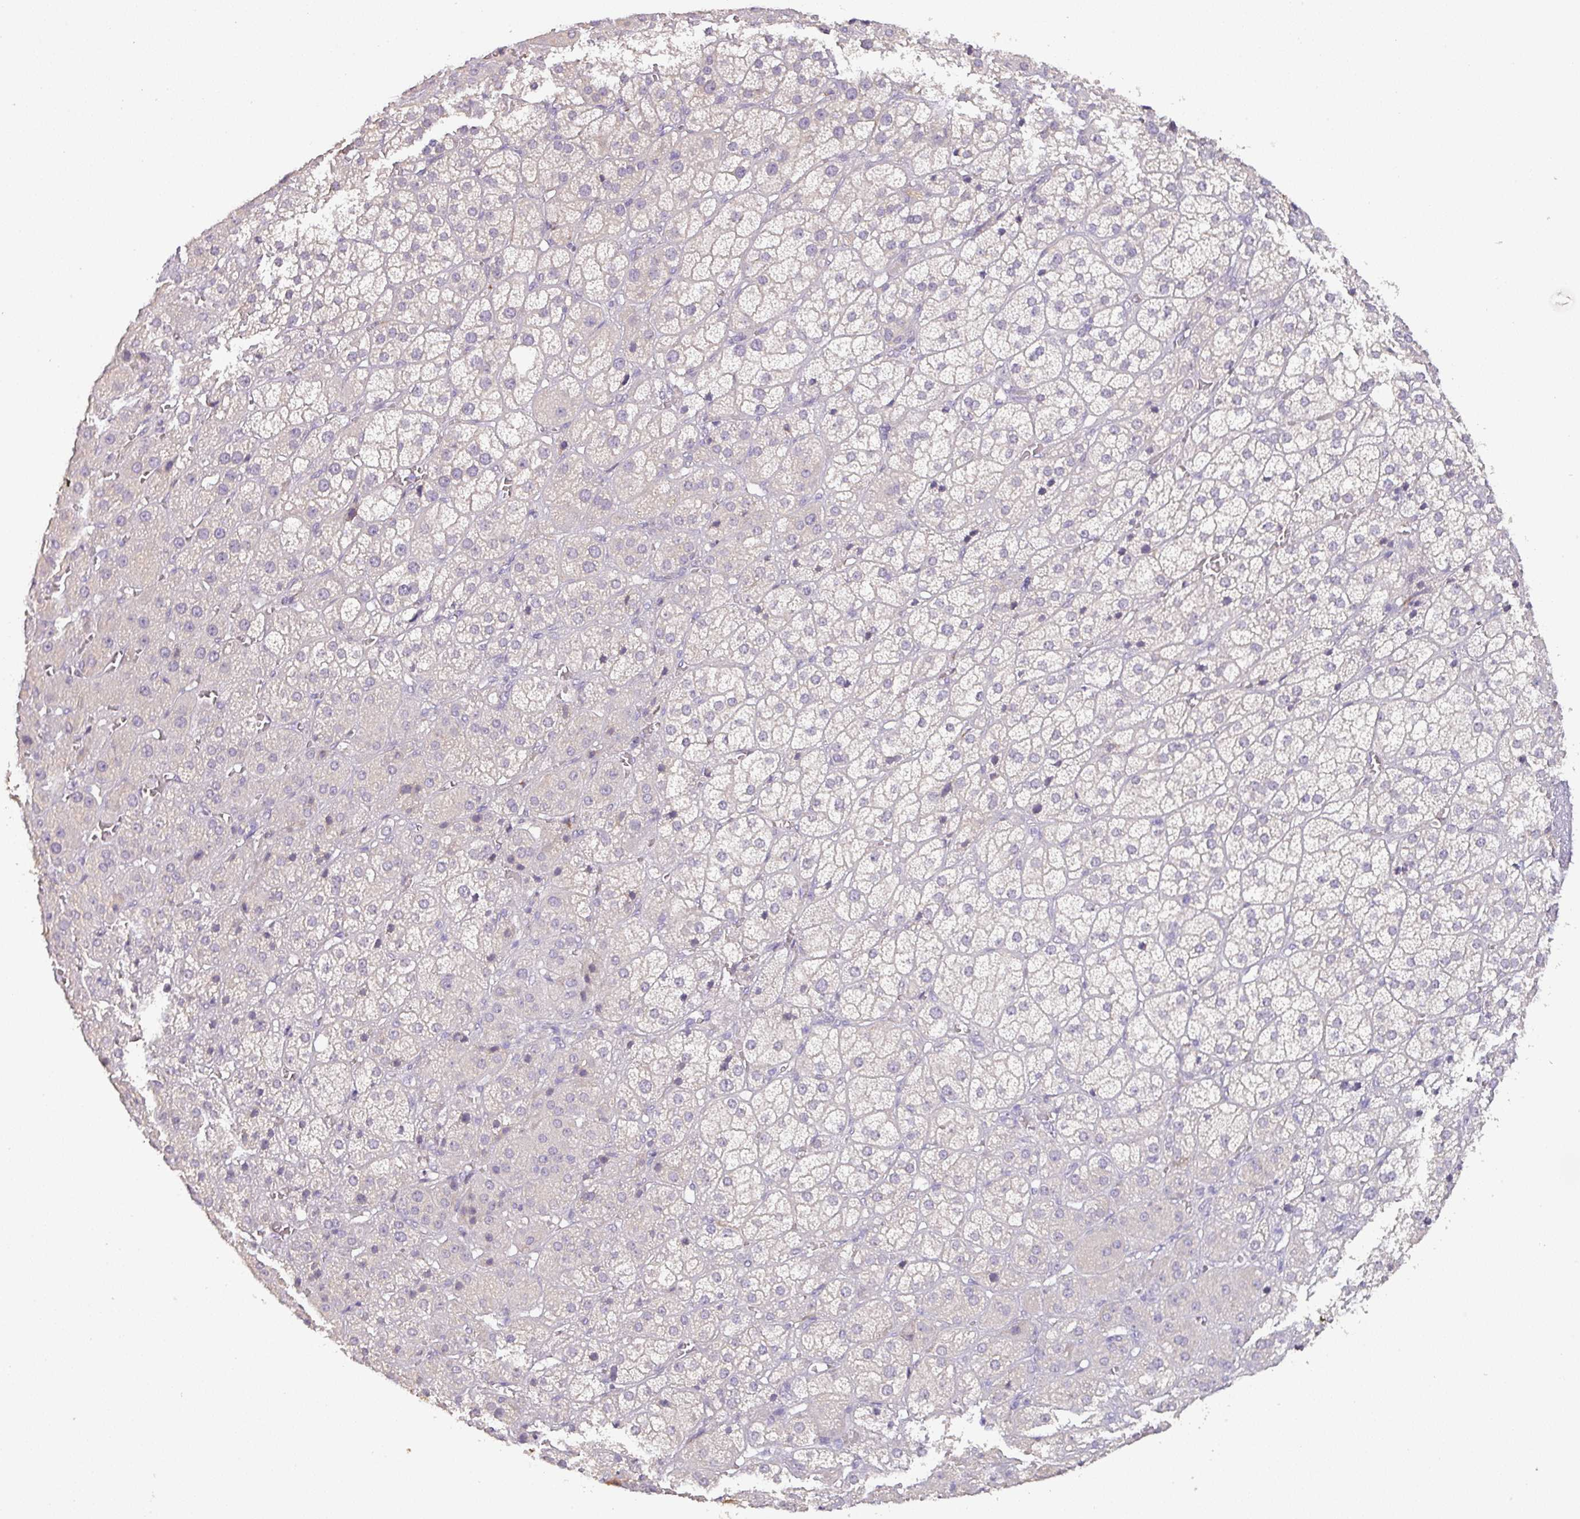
{"staining": {"intensity": "negative", "quantity": "none", "location": "none"}, "tissue": "adrenal gland", "cell_type": "Glandular cells", "image_type": "normal", "snomed": [{"axis": "morphology", "description": "Normal tissue, NOS"}, {"axis": "topography", "description": "Adrenal gland"}], "caption": "There is no significant expression in glandular cells of adrenal gland. Brightfield microscopy of immunohistochemistry (IHC) stained with DAB (3,3'-diaminobenzidine) (brown) and hematoxylin (blue), captured at high magnification.", "gene": "DRD5", "patient": {"sex": "female", "age": 57}}